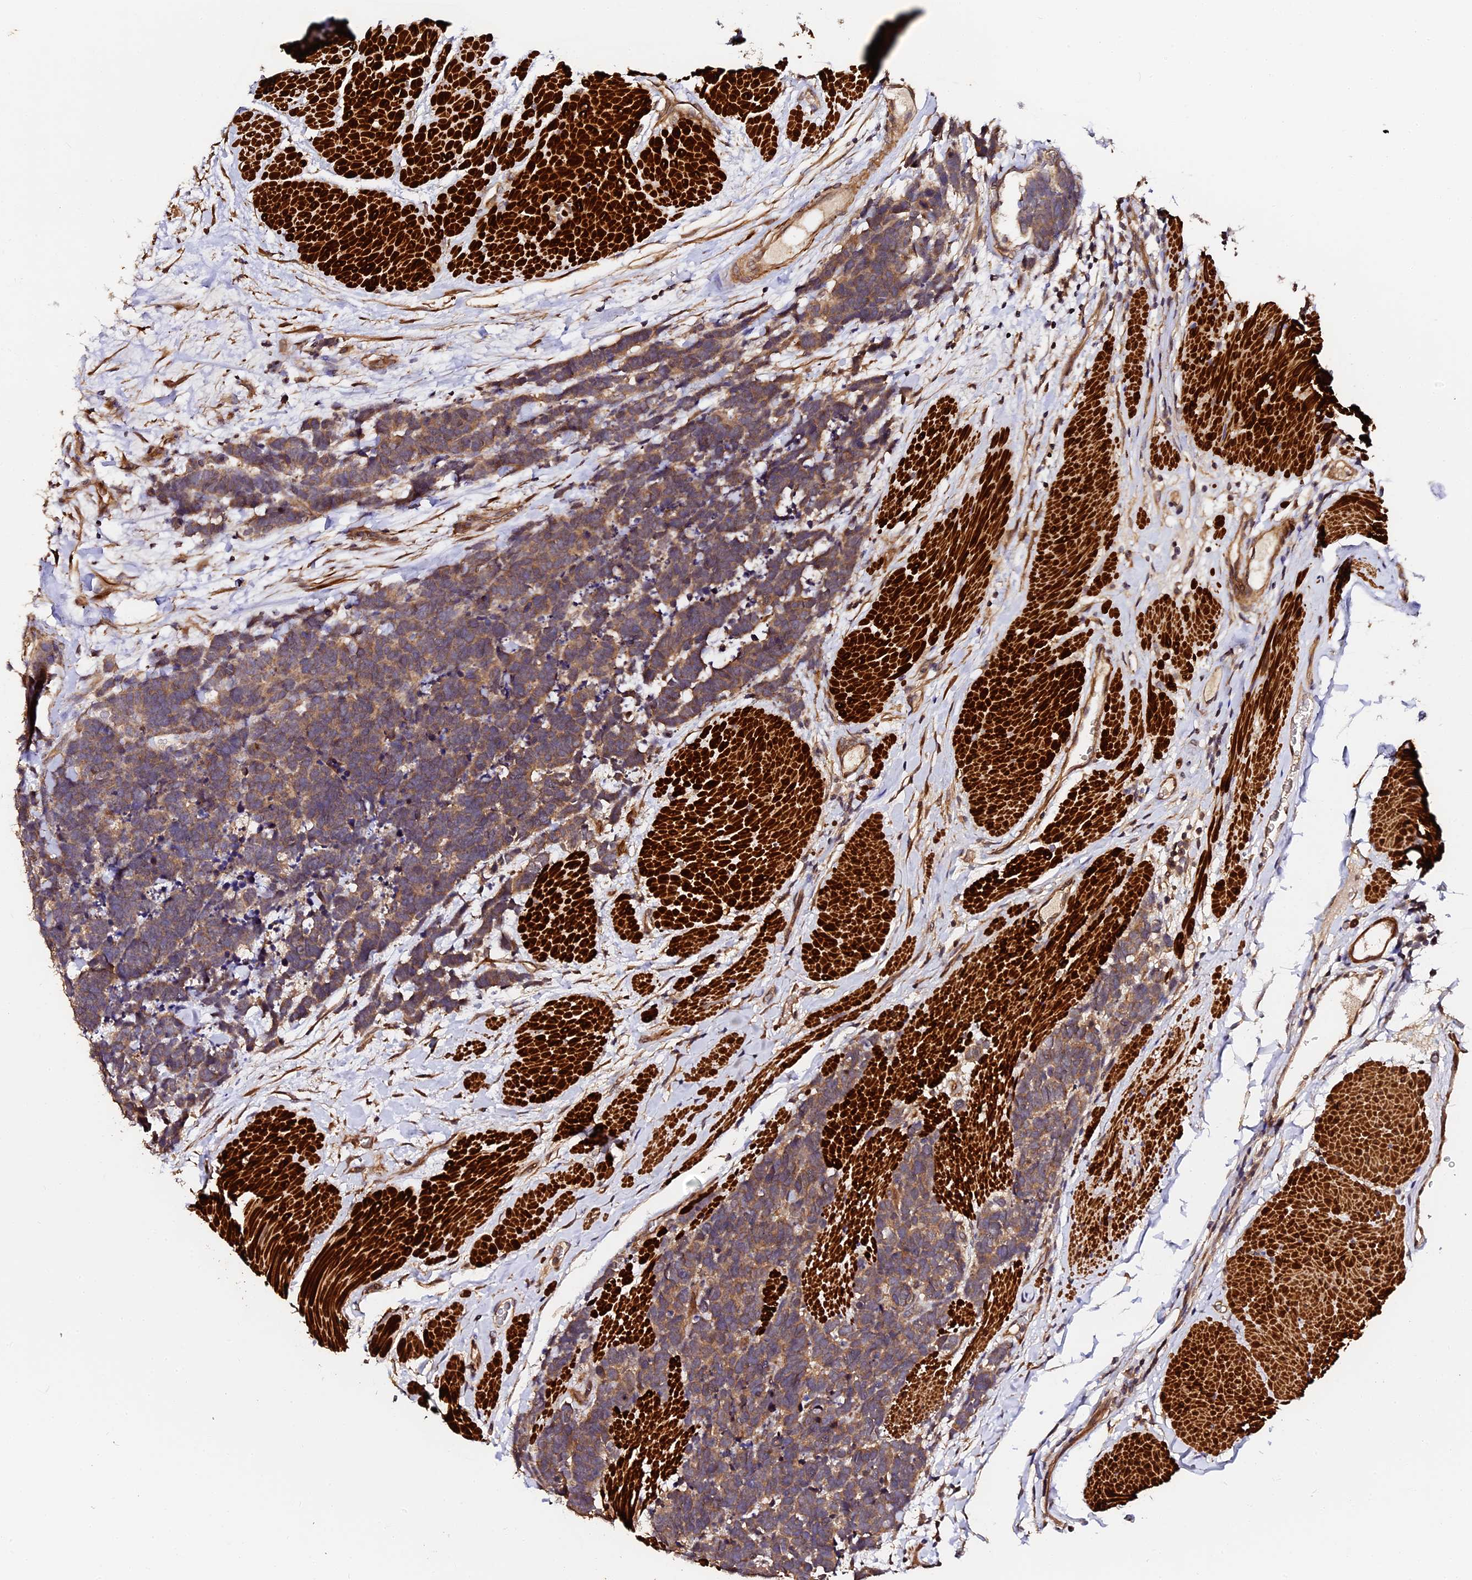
{"staining": {"intensity": "moderate", "quantity": ">75%", "location": "cytoplasmic/membranous"}, "tissue": "carcinoid", "cell_type": "Tumor cells", "image_type": "cancer", "snomed": [{"axis": "morphology", "description": "Carcinoma, NOS"}, {"axis": "morphology", "description": "Carcinoid, malignant, NOS"}, {"axis": "topography", "description": "Urinary bladder"}], "caption": "Brown immunohistochemical staining in human carcinoma reveals moderate cytoplasmic/membranous expression in about >75% of tumor cells.", "gene": "TDO2", "patient": {"sex": "male", "age": 57}}